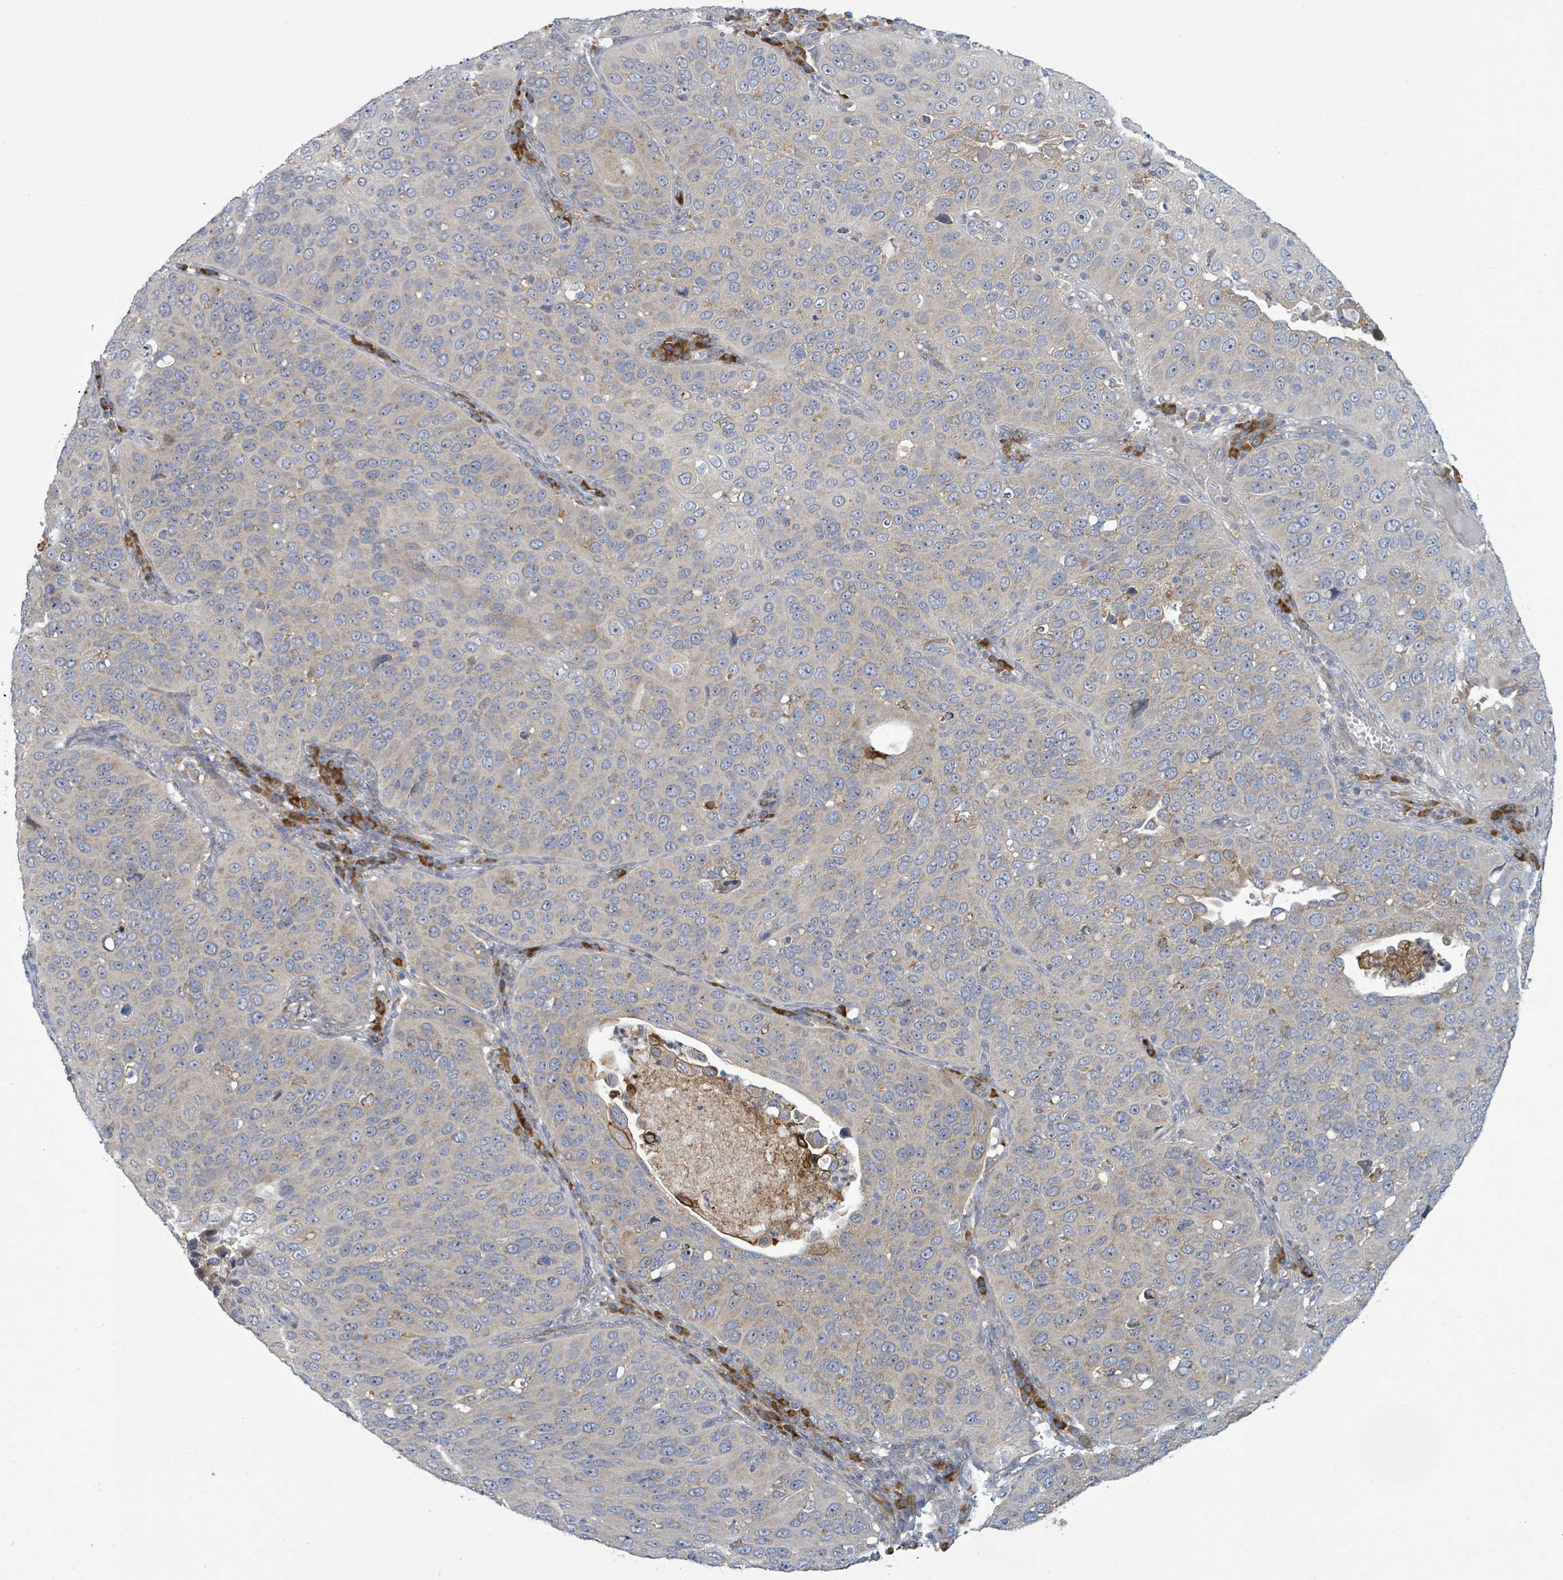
{"staining": {"intensity": "negative", "quantity": "none", "location": "none"}, "tissue": "cervical cancer", "cell_type": "Tumor cells", "image_type": "cancer", "snomed": [{"axis": "morphology", "description": "Squamous cell carcinoma, NOS"}, {"axis": "topography", "description": "Cervix"}], "caption": "This is an immunohistochemistry (IHC) histopathology image of squamous cell carcinoma (cervical). There is no positivity in tumor cells.", "gene": "ATP13A1", "patient": {"sex": "female", "age": 36}}